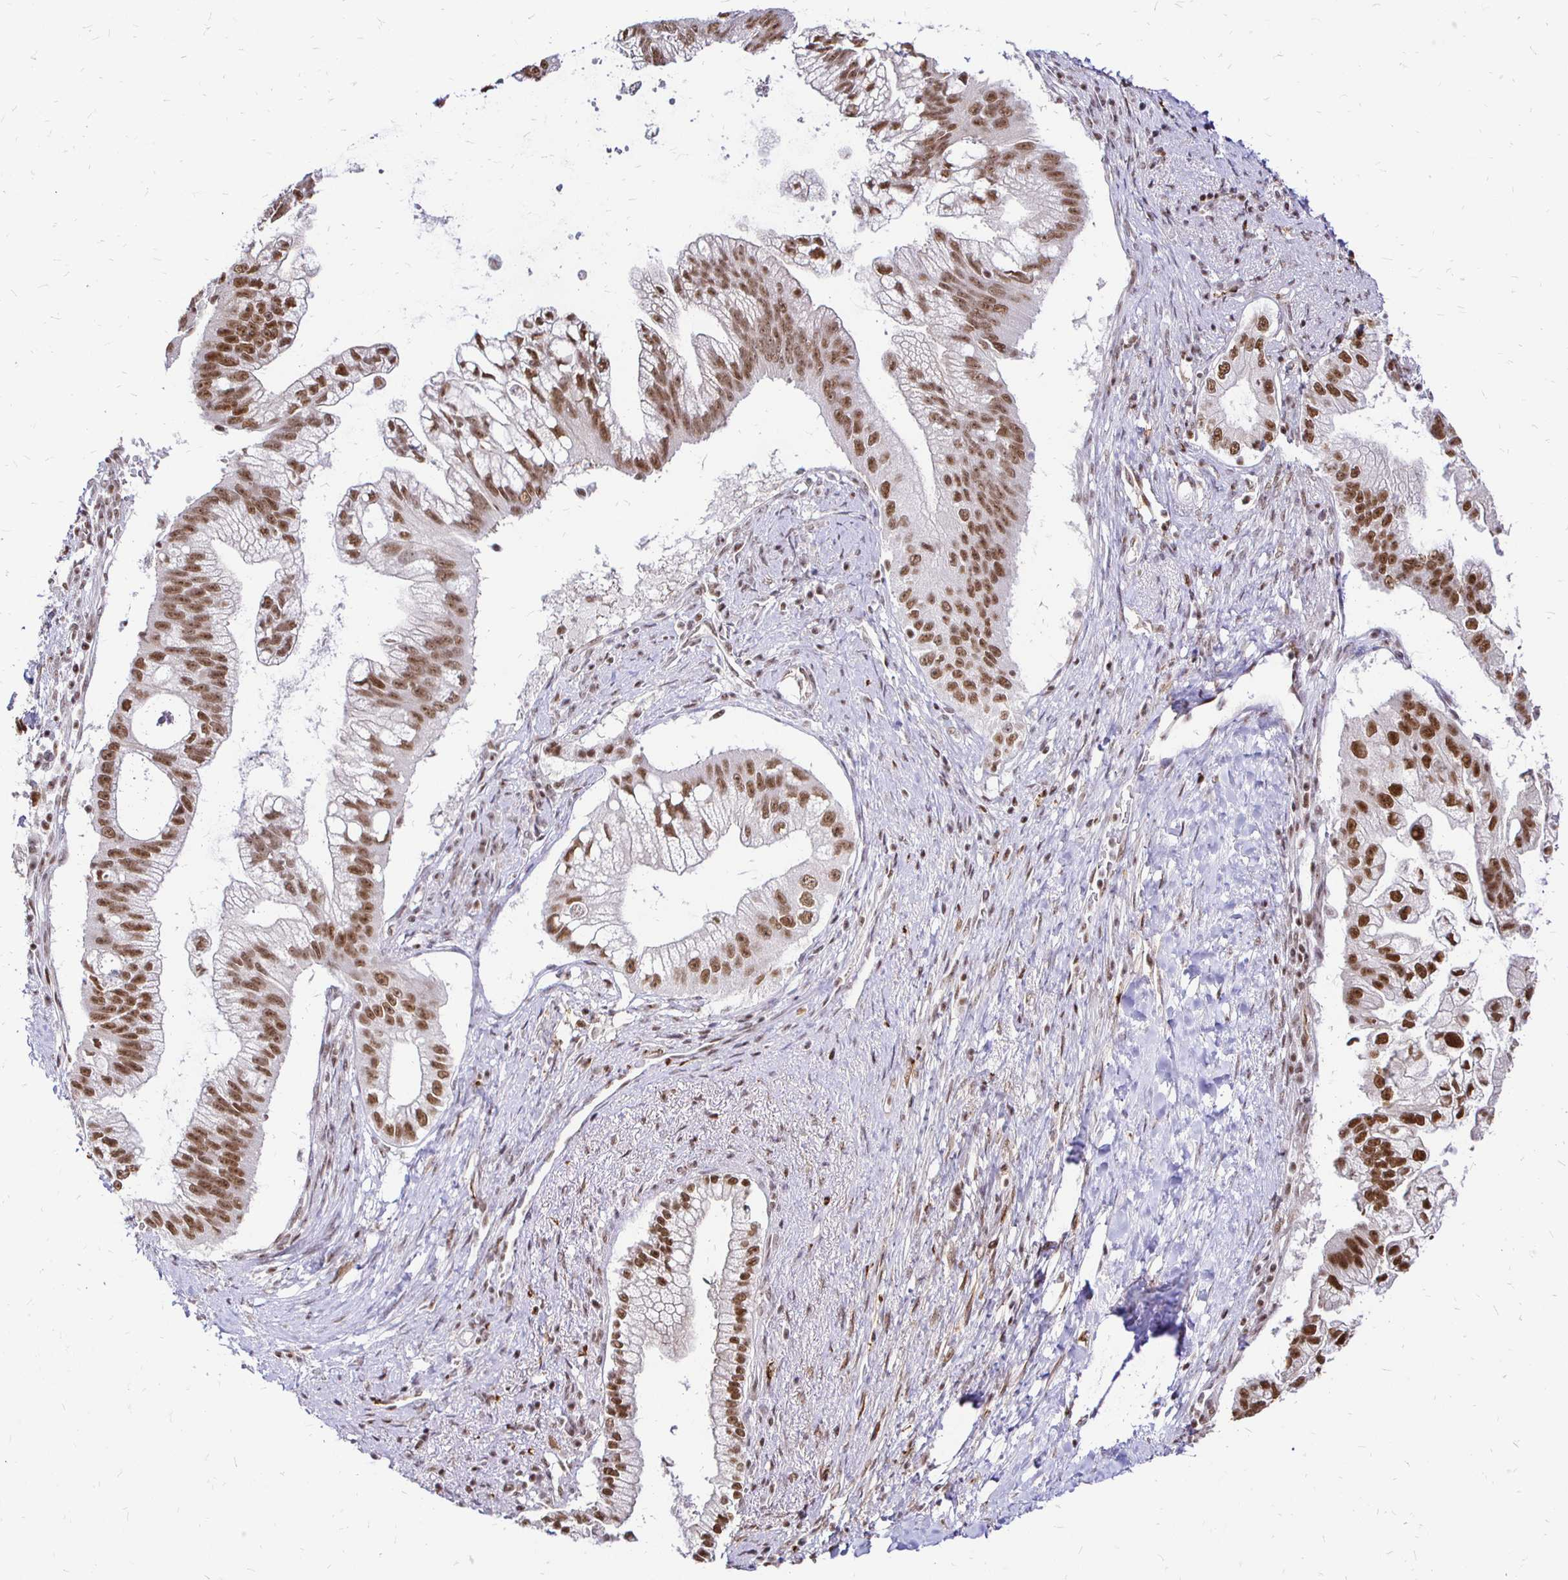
{"staining": {"intensity": "moderate", "quantity": ">75%", "location": "nuclear"}, "tissue": "pancreatic cancer", "cell_type": "Tumor cells", "image_type": "cancer", "snomed": [{"axis": "morphology", "description": "Adenocarcinoma, NOS"}, {"axis": "topography", "description": "Pancreas"}], "caption": "This histopathology image shows IHC staining of pancreatic cancer, with medium moderate nuclear staining in approximately >75% of tumor cells.", "gene": "SIN3A", "patient": {"sex": "male", "age": 70}}